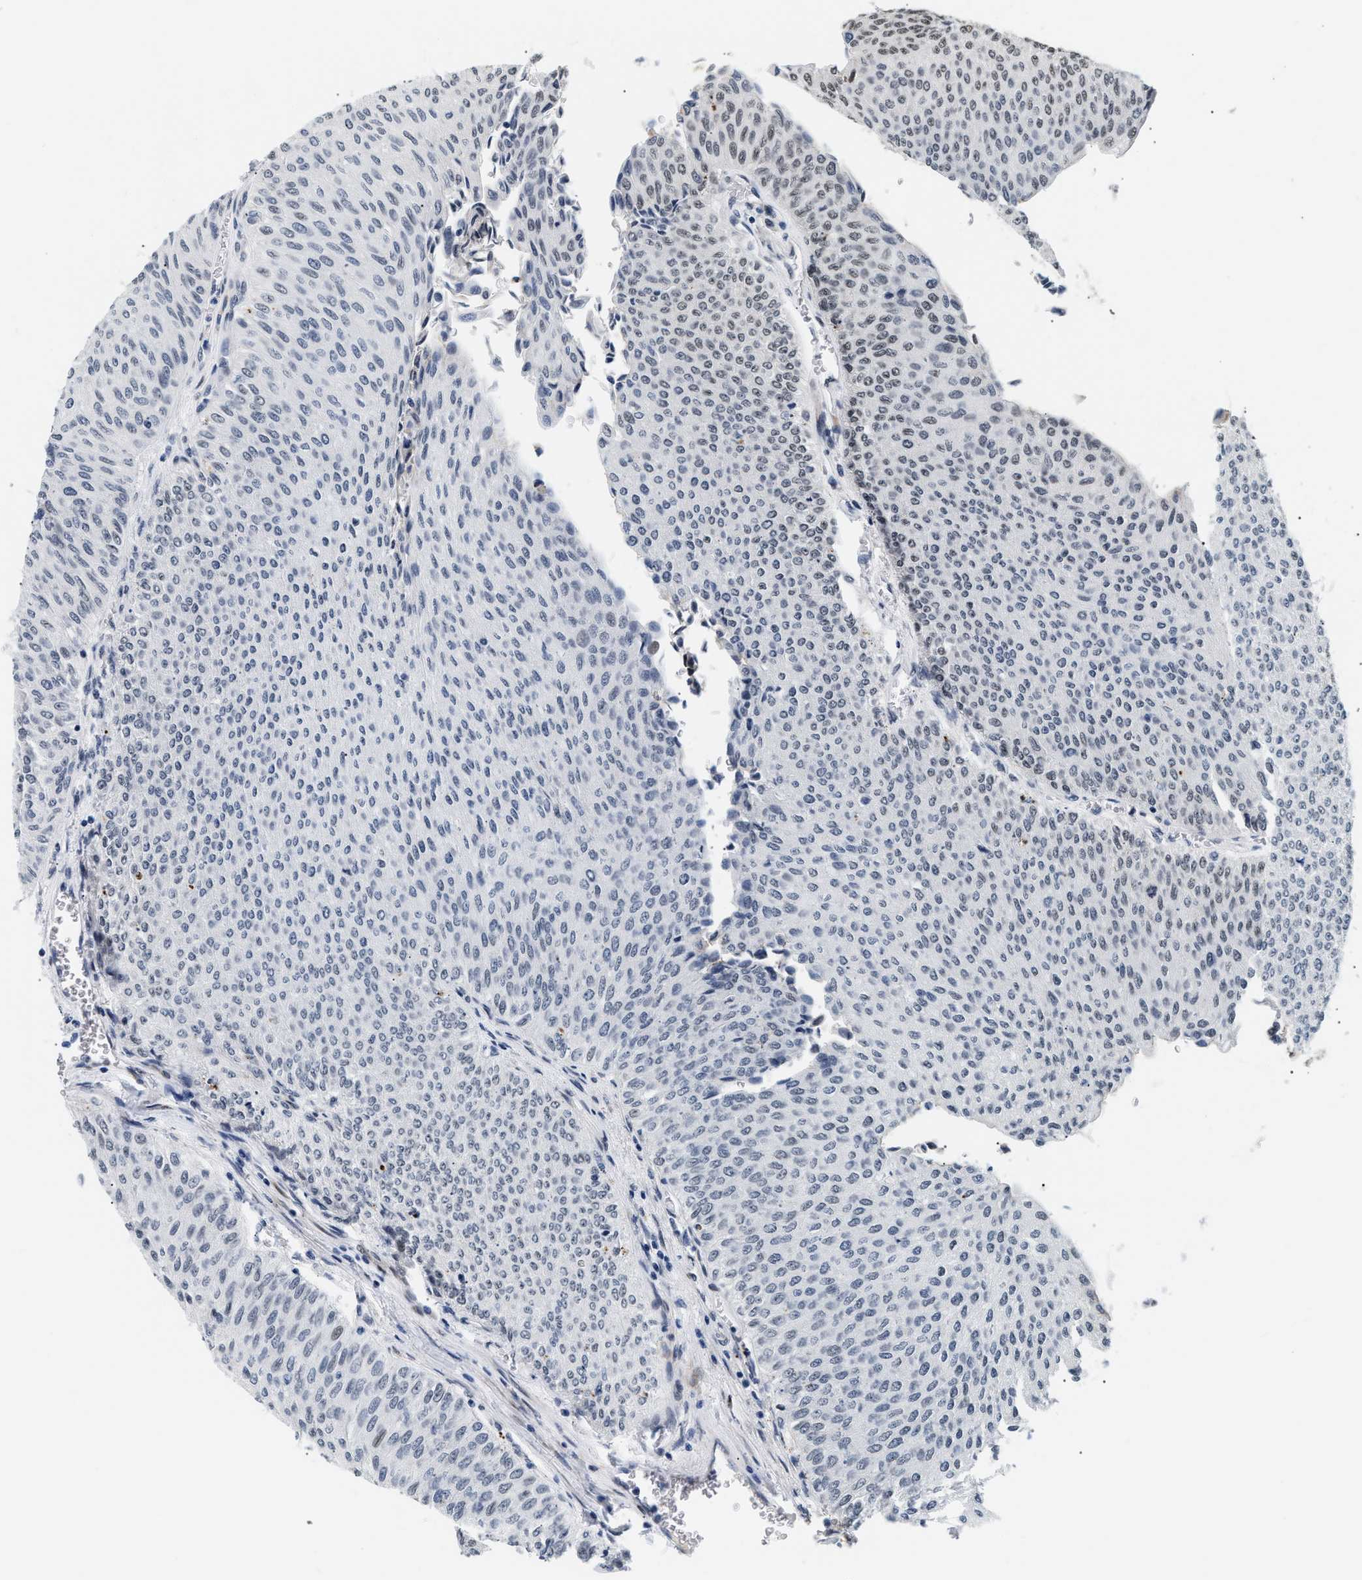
{"staining": {"intensity": "weak", "quantity": "<25%", "location": "nuclear"}, "tissue": "urothelial cancer", "cell_type": "Tumor cells", "image_type": "cancer", "snomed": [{"axis": "morphology", "description": "Urothelial carcinoma, Low grade"}, {"axis": "topography", "description": "Urinary bladder"}], "caption": "Tumor cells are negative for protein expression in human urothelial carcinoma (low-grade).", "gene": "THOC1", "patient": {"sex": "male", "age": 78}}